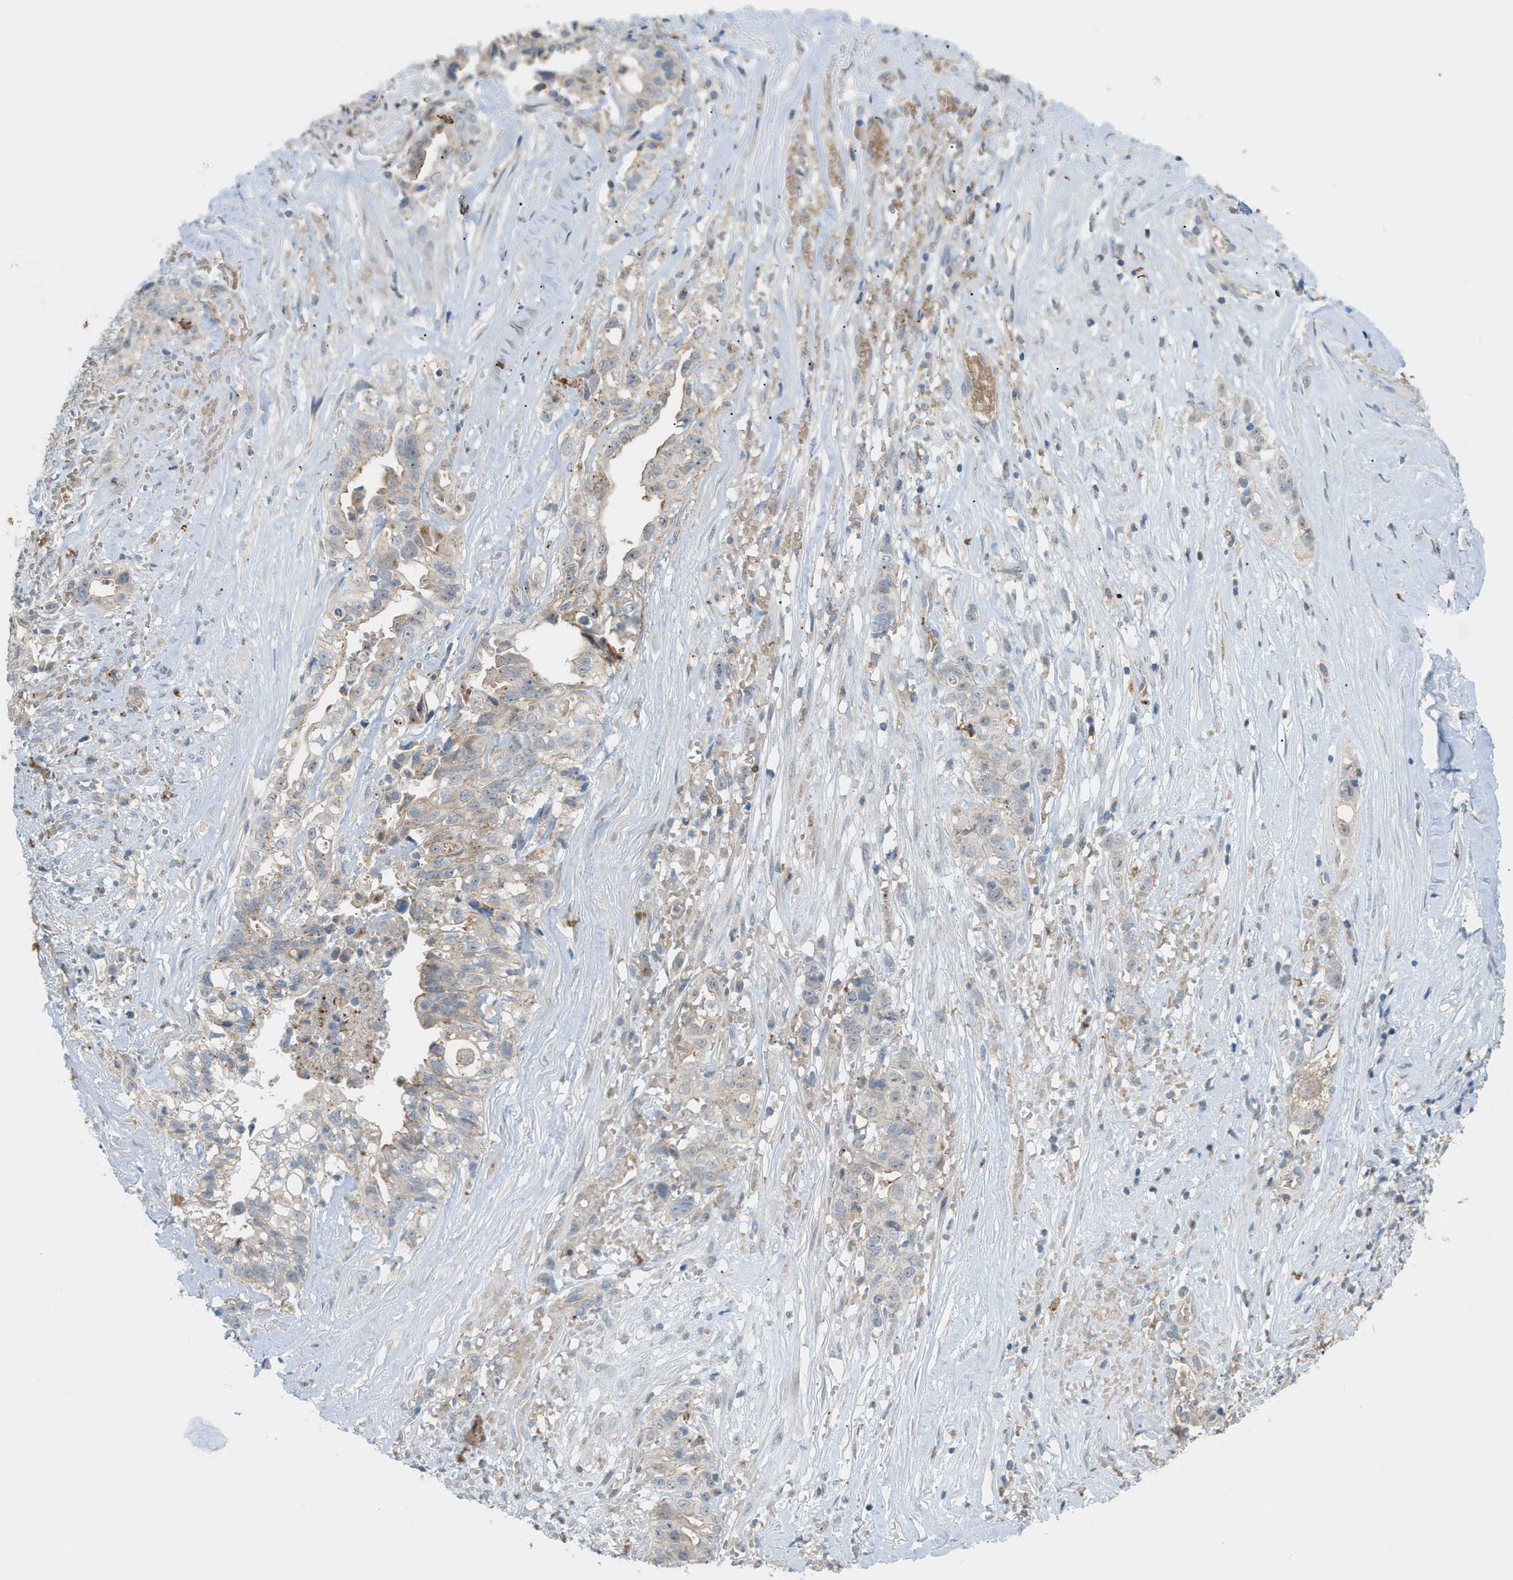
{"staining": {"intensity": "weak", "quantity": "<25%", "location": "cytoplasmic/membranous"}, "tissue": "liver cancer", "cell_type": "Tumor cells", "image_type": "cancer", "snomed": [{"axis": "morphology", "description": "Cholangiocarcinoma"}, {"axis": "topography", "description": "Liver"}], "caption": "Liver cholangiocarcinoma stained for a protein using immunohistochemistry (IHC) exhibits no staining tumor cells.", "gene": "GRK6", "patient": {"sex": "female", "age": 70}}